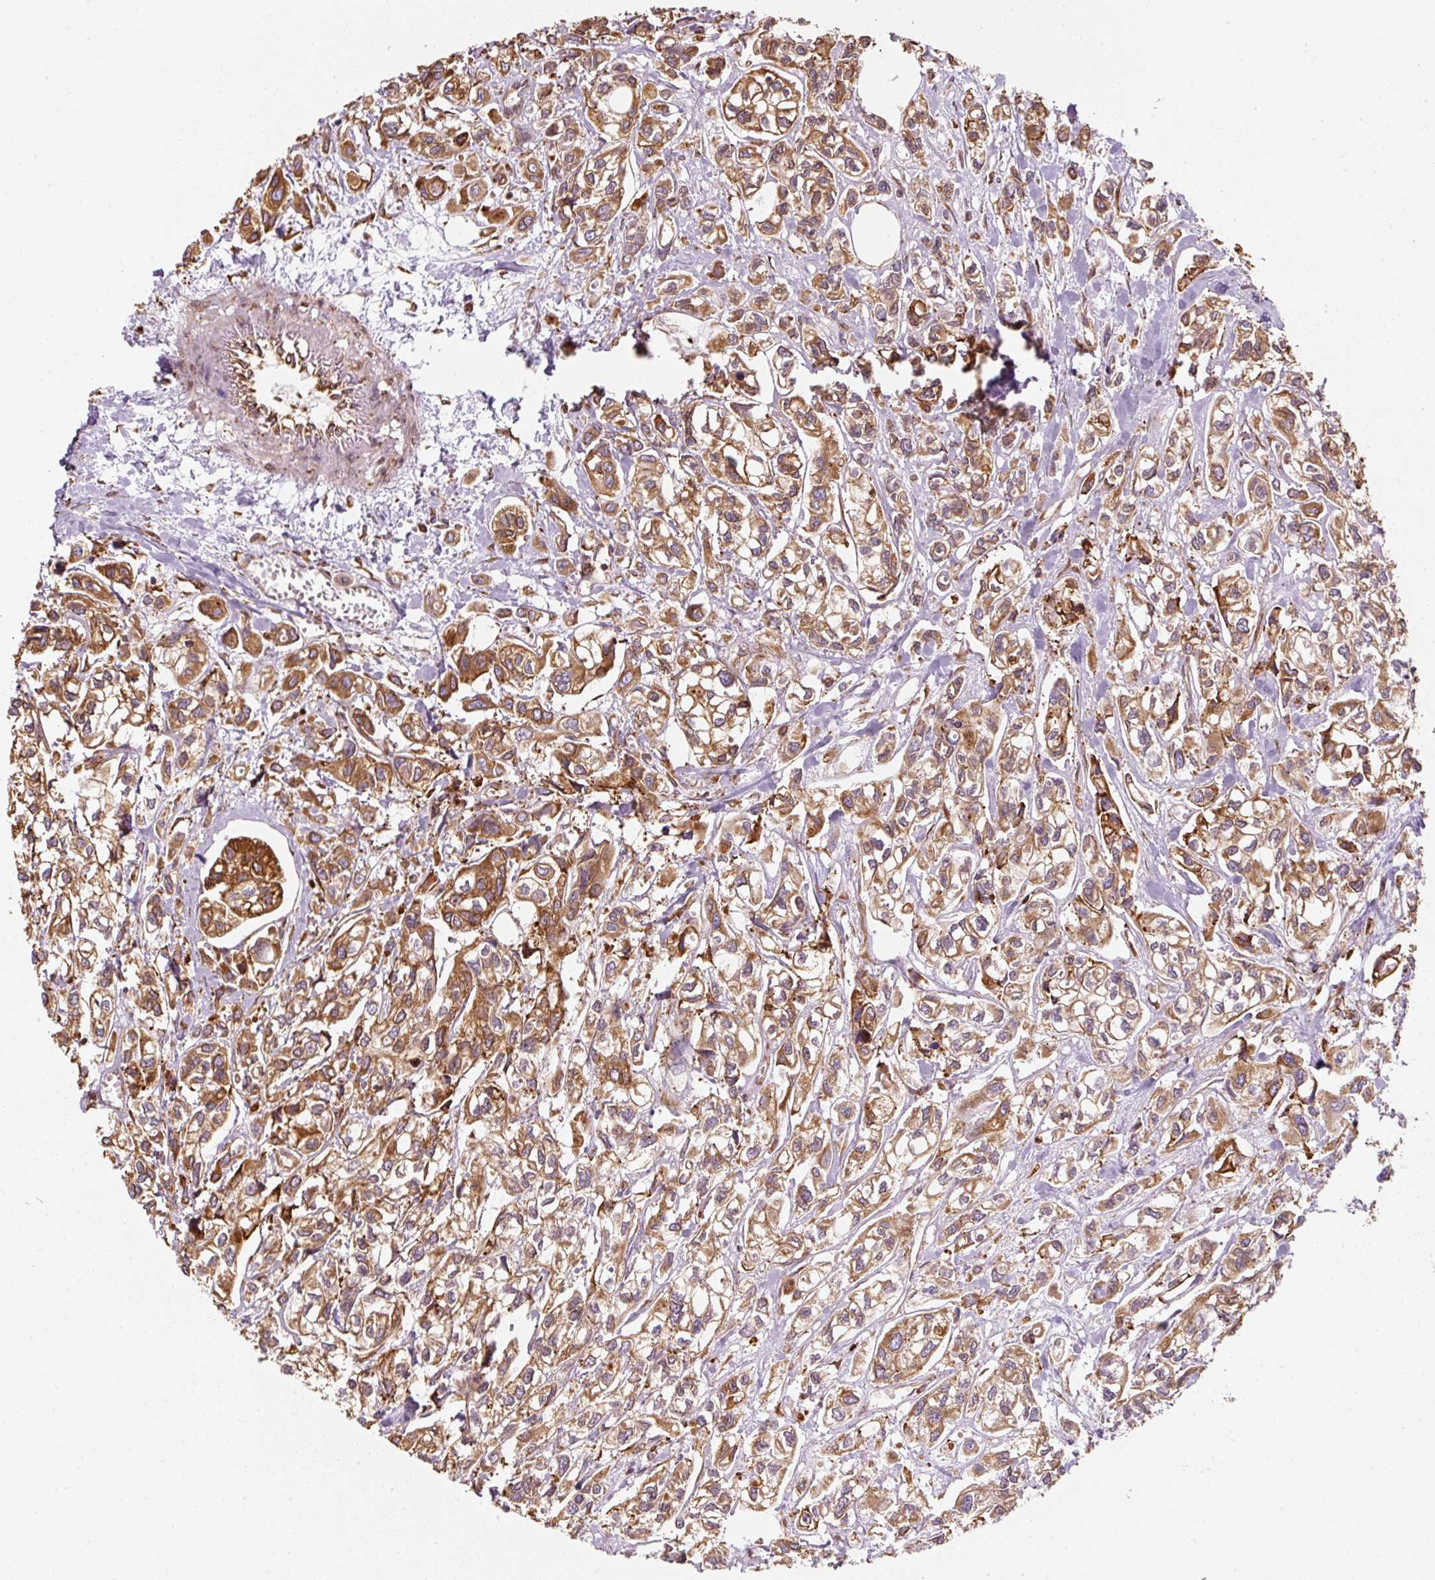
{"staining": {"intensity": "strong", "quantity": ">75%", "location": "cytoplasmic/membranous"}, "tissue": "urothelial cancer", "cell_type": "Tumor cells", "image_type": "cancer", "snomed": [{"axis": "morphology", "description": "Urothelial carcinoma, High grade"}, {"axis": "topography", "description": "Urinary bladder"}], "caption": "Tumor cells show high levels of strong cytoplasmic/membranous expression in about >75% of cells in human high-grade urothelial carcinoma.", "gene": "PRKCSH", "patient": {"sex": "male", "age": 67}}